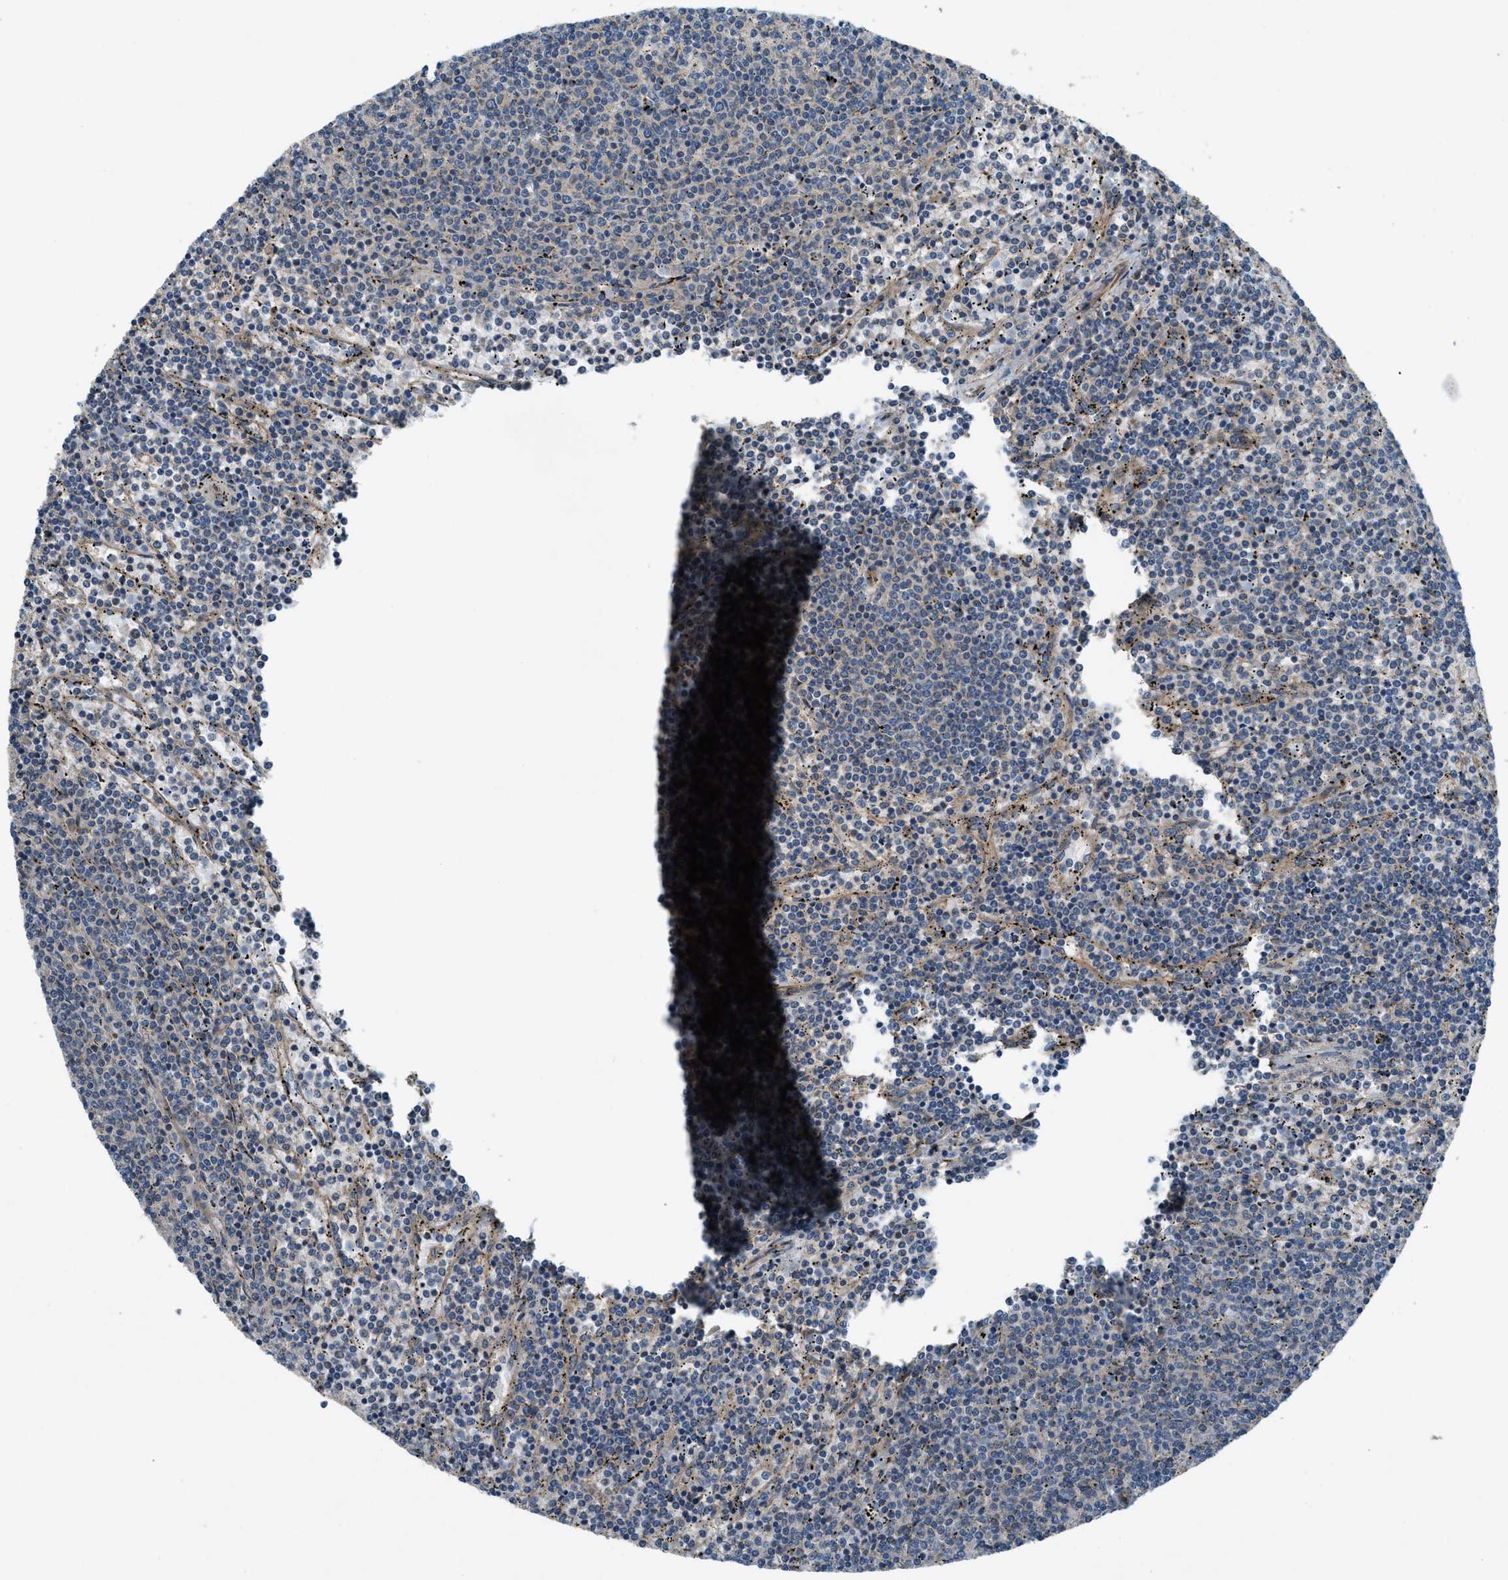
{"staining": {"intensity": "negative", "quantity": "none", "location": "none"}, "tissue": "lymphoma", "cell_type": "Tumor cells", "image_type": "cancer", "snomed": [{"axis": "morphology", "description": "Malignant lymphoma, non-Hodgkin's type, Low grade"}, {"axis": "topography", "description": "Spleen"}], "caption": "Immunohistochemistry of malignant lymphoma, non-Hodgkin's type (low-grade) reveals no positivity in tumor cells. Brightfield microscopy of immunohistochemistry stained with DAB (brown) and hematoxylin (blue), captured at high magnification.", "gene": "VEZT", "patient": {"sex": "female", "age": 50}}